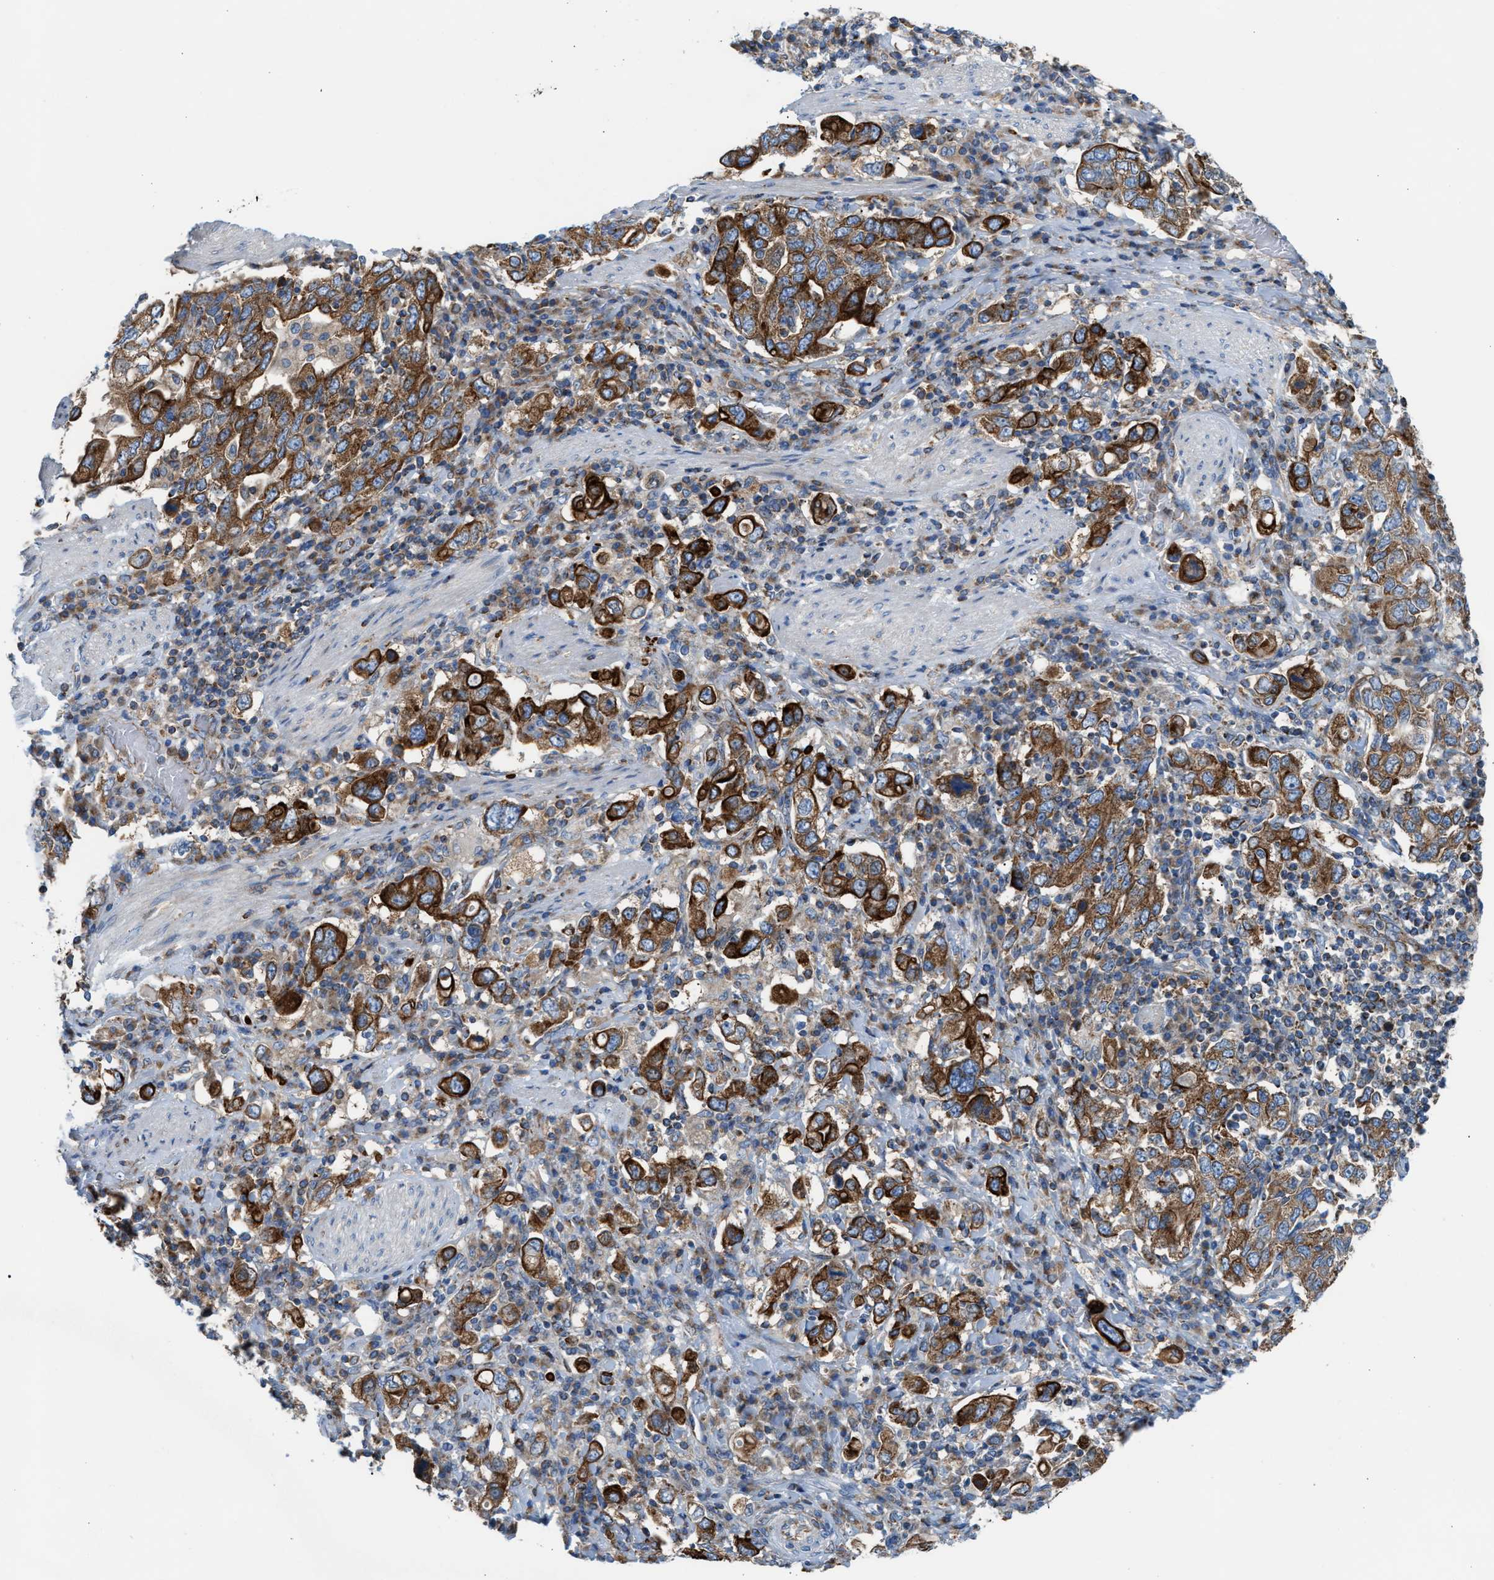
{"staining": {"intensity": "strong", "quantity": ">75%", "location": "cytoplasmic/membranous"}, "tissue": "stomach cancer", "cell_type": "Tumor cells", "image_type": "cancer", "snomed": [{"axis": "morphology", "description": "Adenocarcinoma, NOS"}, {"axis": "topography", "description": "Stomach, upper"}], "caption": "IHC micrograph of neoplastic tissue: stomach cancer (adenocarcinoma) stained using immunohistochemistry (IHC) exhibits high levels of strong protein expression localized specifically in the cytoplasmic/membranous of tumor cells, appearing as a cytoplasmic/membranous brown color.", "gene": "TBC1D15", "patient": {"sex": "male", "age": 62}}